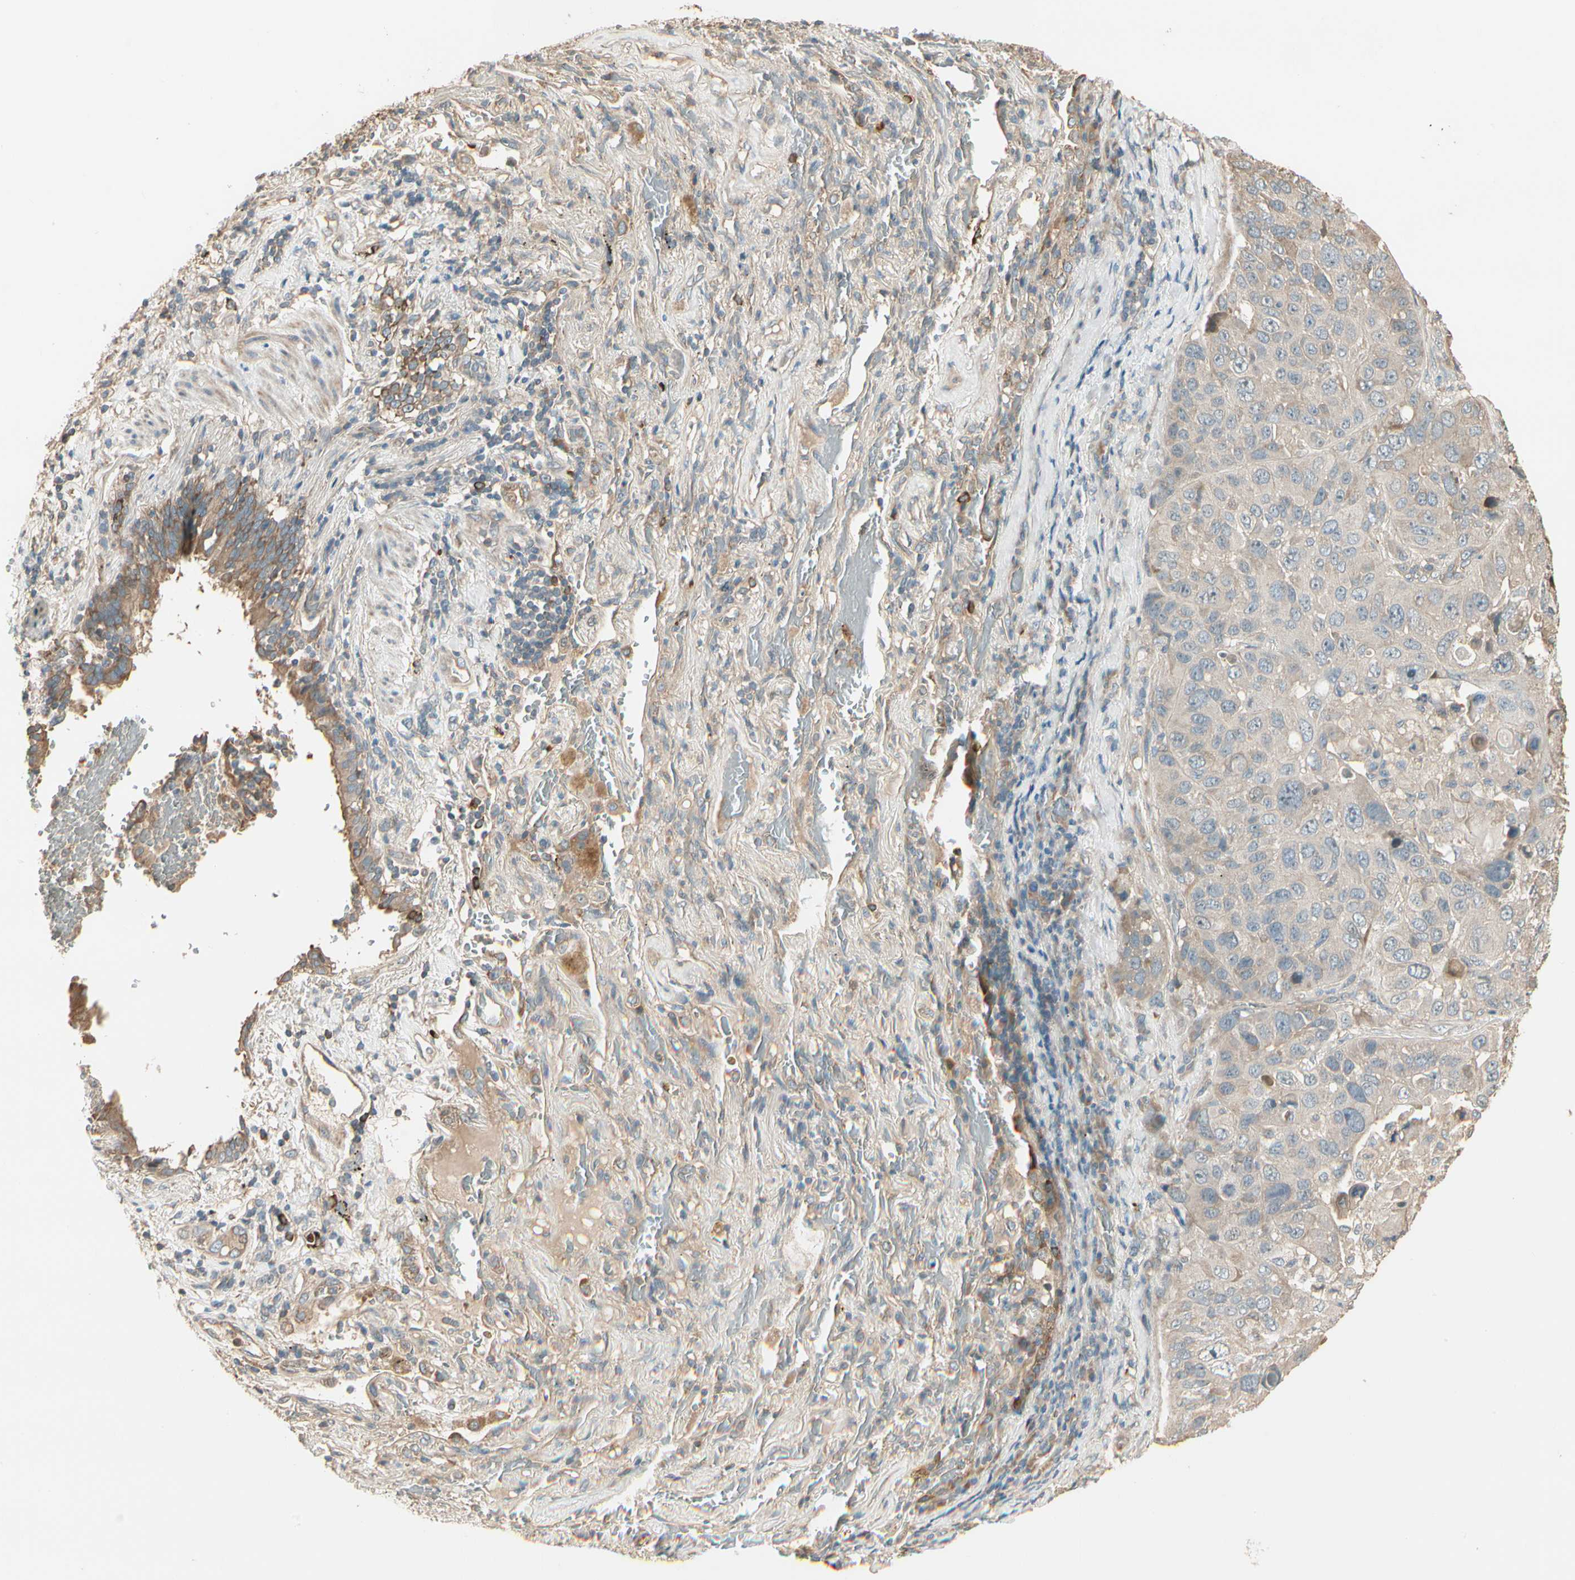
{"staining": {"intensity": "weak", "quantity": "25%-75%", "location": "cytoplasmic/membranous"}, "tissue": "lung cancer", "cell_type": "Tumor cells", "image_type": "cancer", "snomed": [{"axis": "morphology", "description": "Squamous cell carcinoma, NOS"}, {"axis": "topography", "description": "Lung"}], "caption": "Human lung cancer (squamous cell carcinoma) stained for a protein (brown) demonstrates weak cytoplasmic/membranous positive staining in approximately 25%-75% of tumor cells.", "gene": "TNFRSF21", "patient": {"sex": "male", "age": 57}}